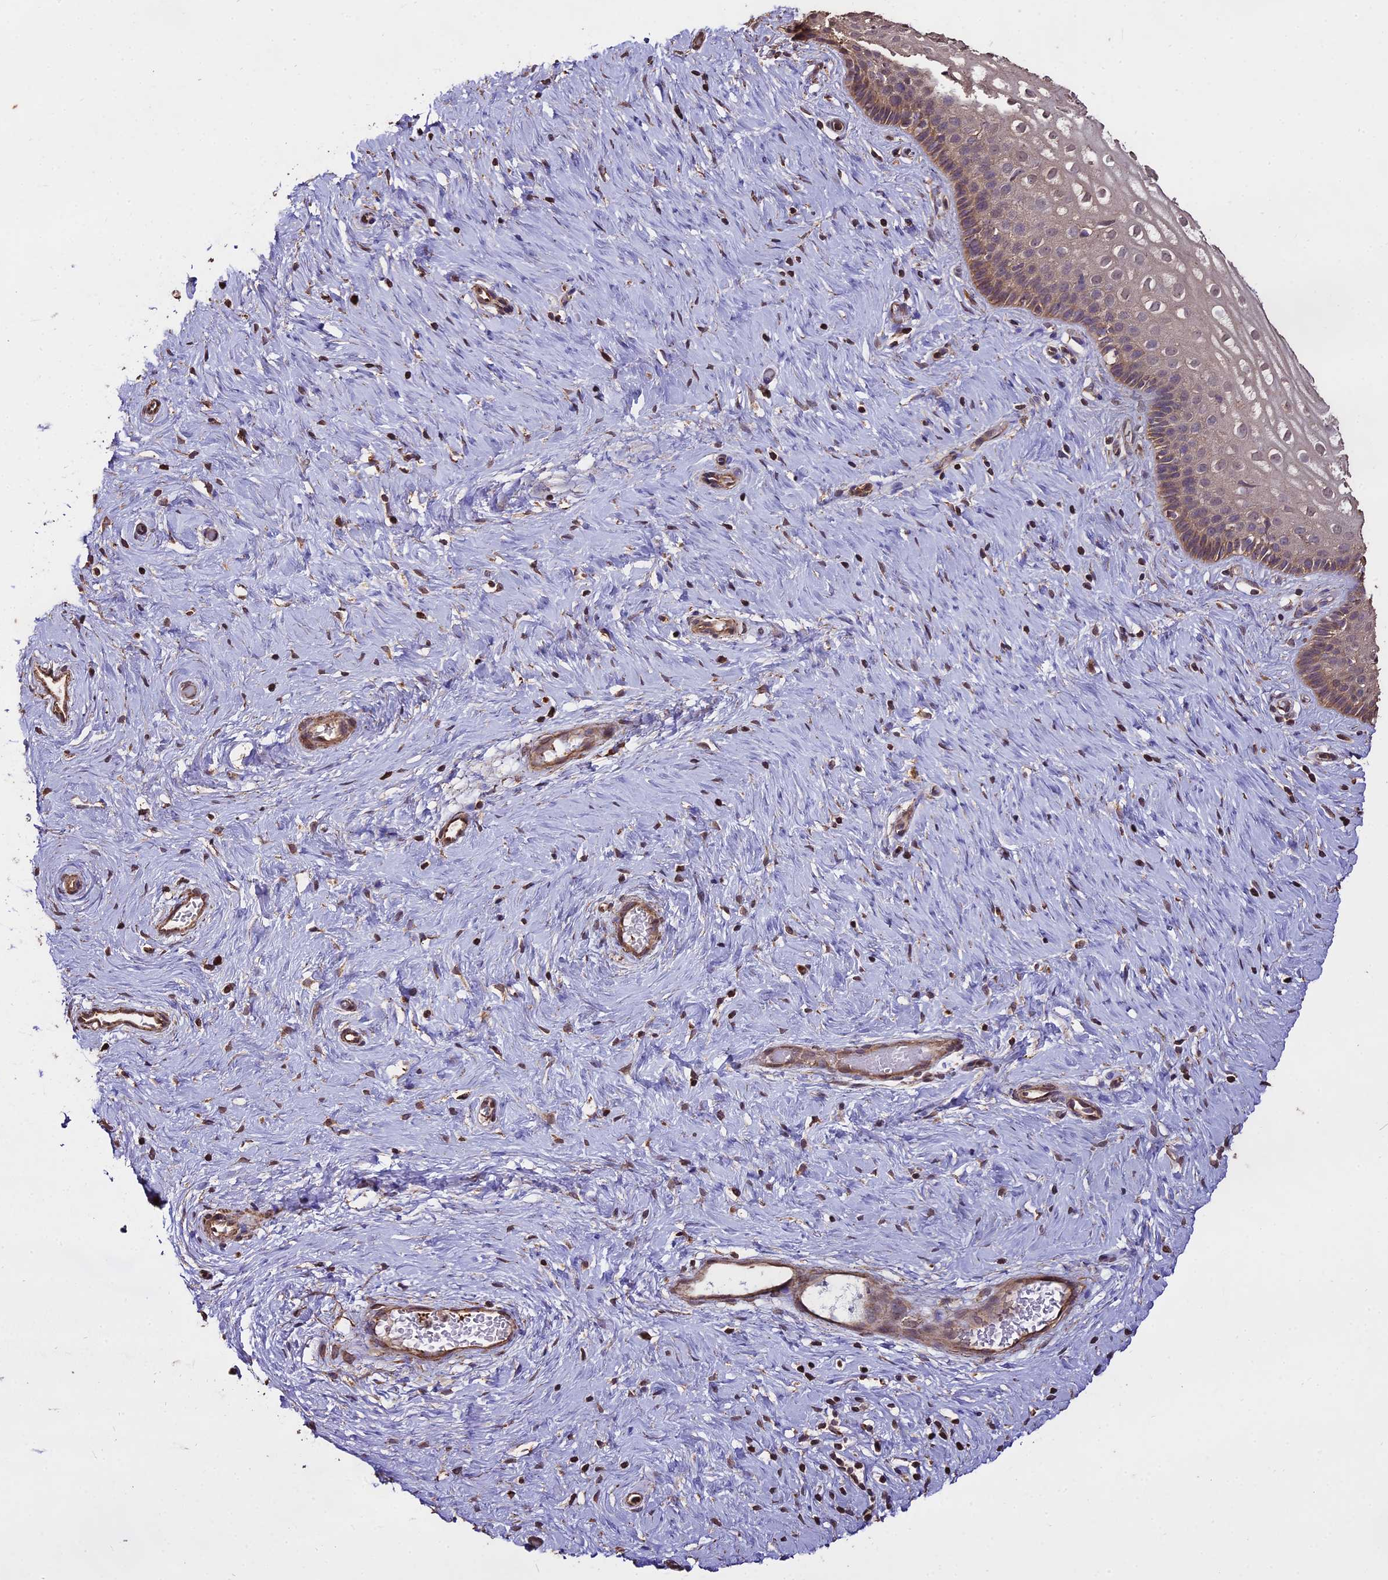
{"staining": {"intensity": "moderate", "quantity": ">75%", "location": "cytoplasmic/membranous"}, "tissue": "cervix", "cell_type": "Glandular cells", "image_type": "normal", "snomed": [{"axis": "morphology", "description": "Normal tissue, NOS"}, {"axis": "topography", "description": "Cervix"}], "caption": "The micrograph exhibits staining of unremarkable cervix, revealing moderate cytoplasmic/membranous protein positivity (brown color) within glandular cells. (DAB (3,3'-diaminobenzidine) = brown stain, brightfield microscopy at high magnification).", "gene": "PGPEP1L", "patient": {"sex": "female", "age": 33}}